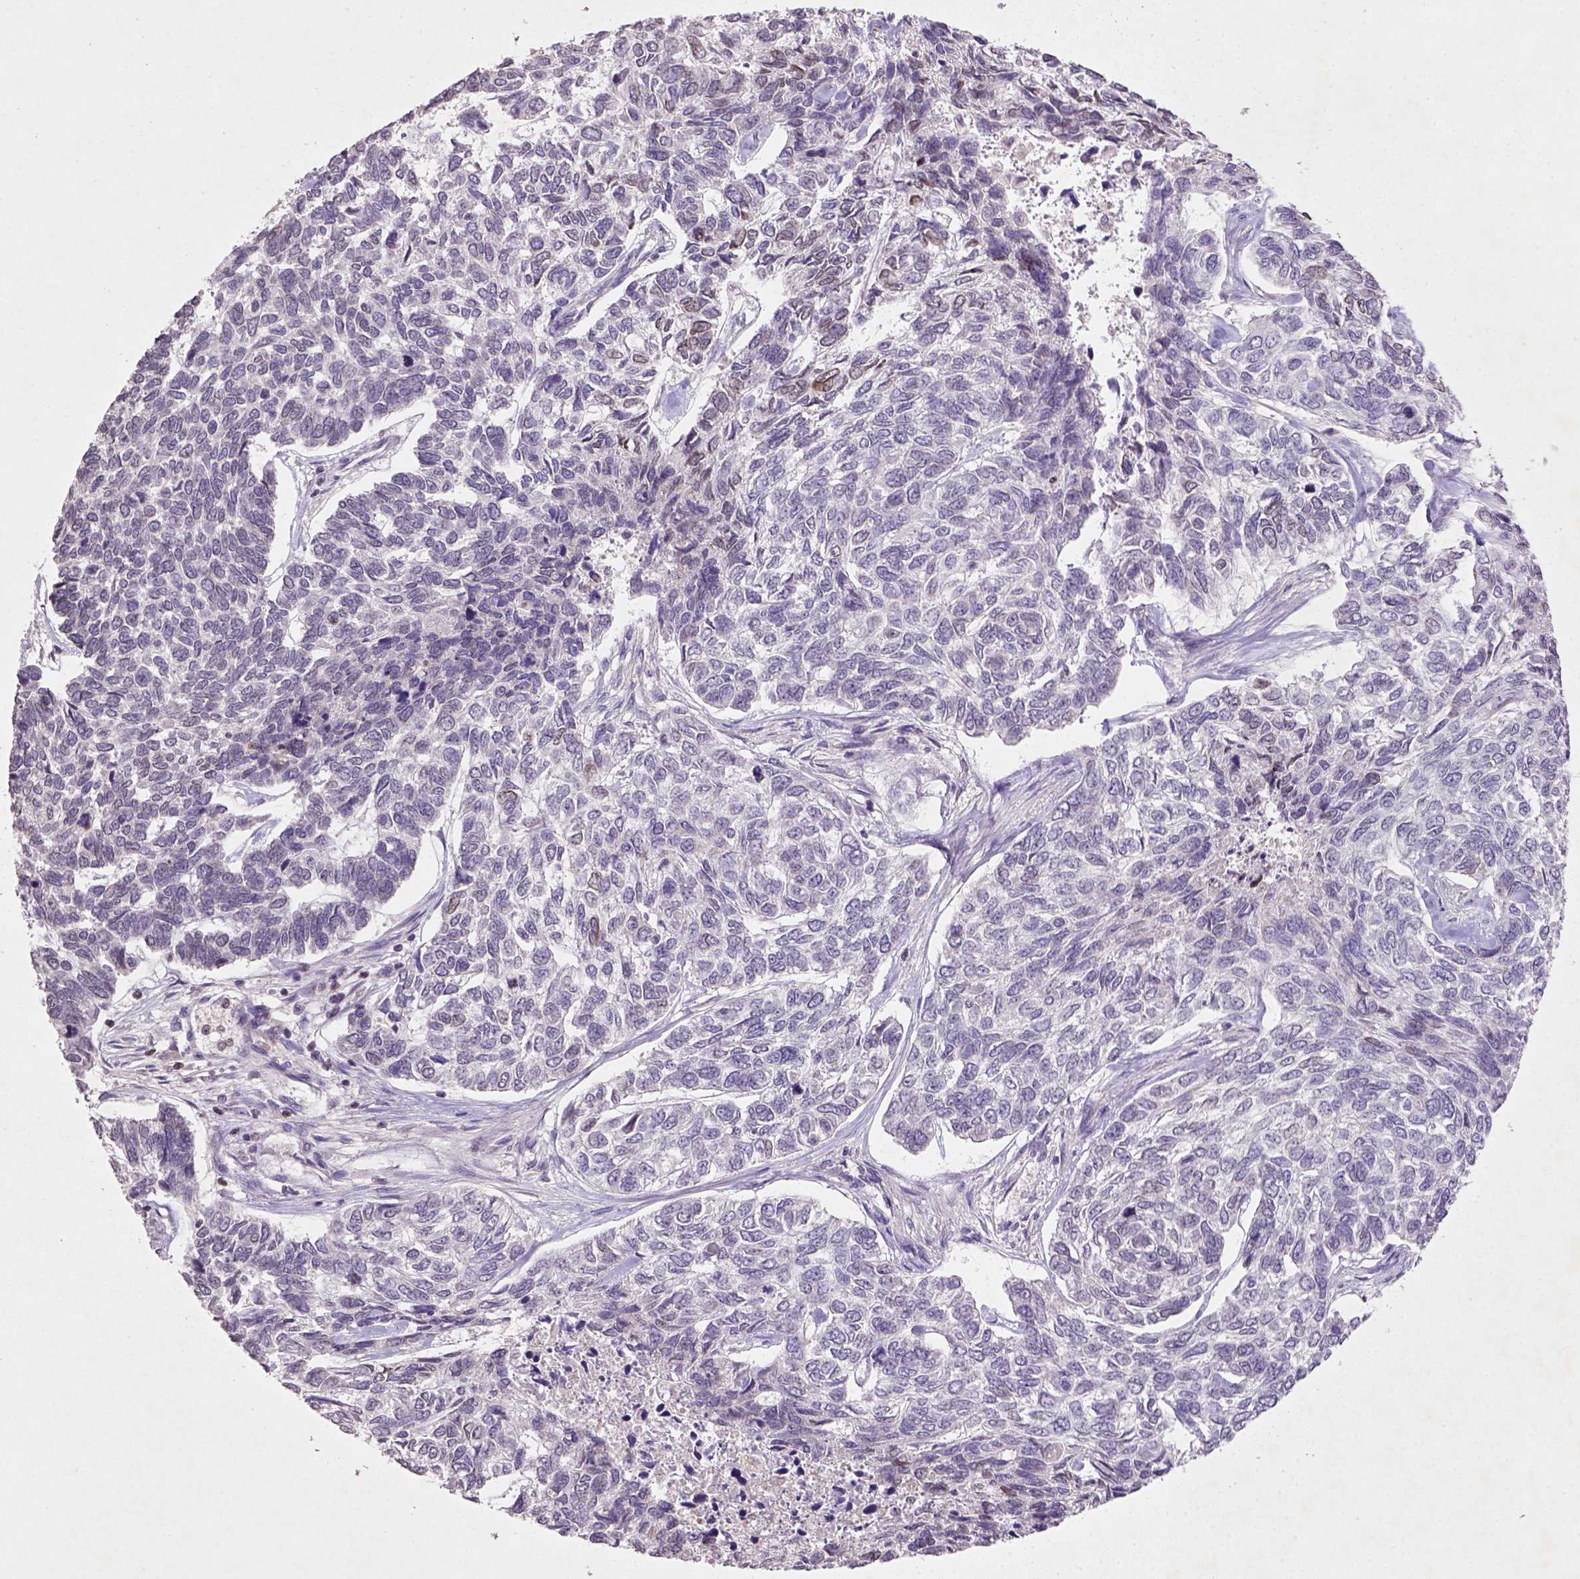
{"staining": {"intensity": "negative", "quantity": "none", "location": "none"}, "tissue": "skin cancer", "cell_type": "Tumor cells", "image_type": "cancer", "snomed": [{"axis": "morphology", "description": "Basal cell carcinoma"}, {"axis": "topography", "description": "Skin"}], "caption": "High power microscopy histopathology image of an immunohistochemistry (IHC) photomicrograph of skin cancer (basal cell carcinoma), revealing no significant expression in tumor cells.", "gene": "NUDT3", "patient": {"sex": "female", "age": 65}}